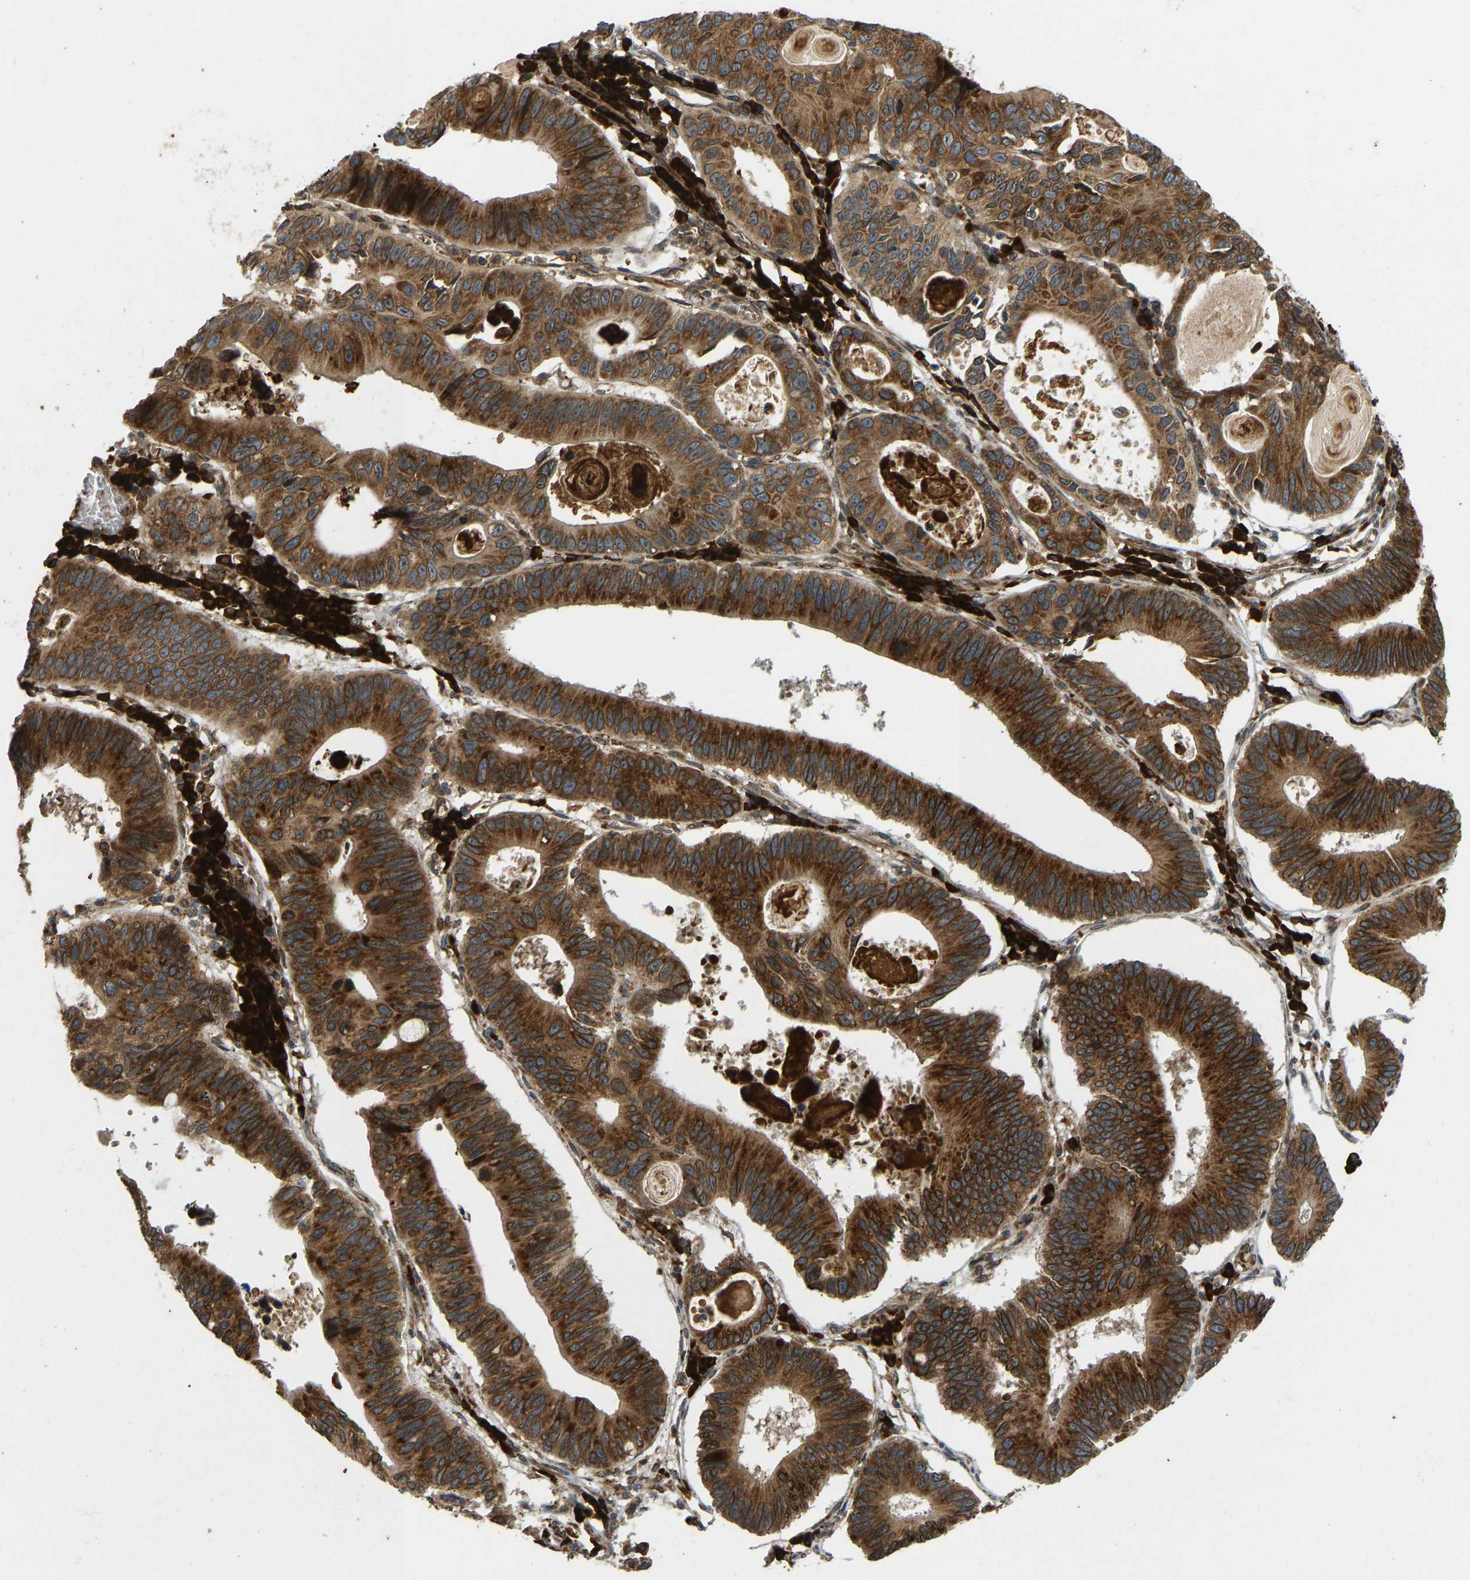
{"staining": {"intensity": "strong", "quantity": ">75%", "location": "cytoplasmic/membranous"}, "tissue": "stomach cancer", "cell_type": "Tumor cells", "image_type": "cancer", "snomed": [{"axis": "morphology", "description": "Adenocarcinoma, NOS"}, {"axis": "topography", "description": "Stomach"}], "caption": "Human stomach cancer stained for a protein (brown) reveals strong cytoplasmic/membranous positive positivity in approximately >75% of tumor cells.", "gene": "RPN2", "patient": {"sex": "male", "age": 59}}